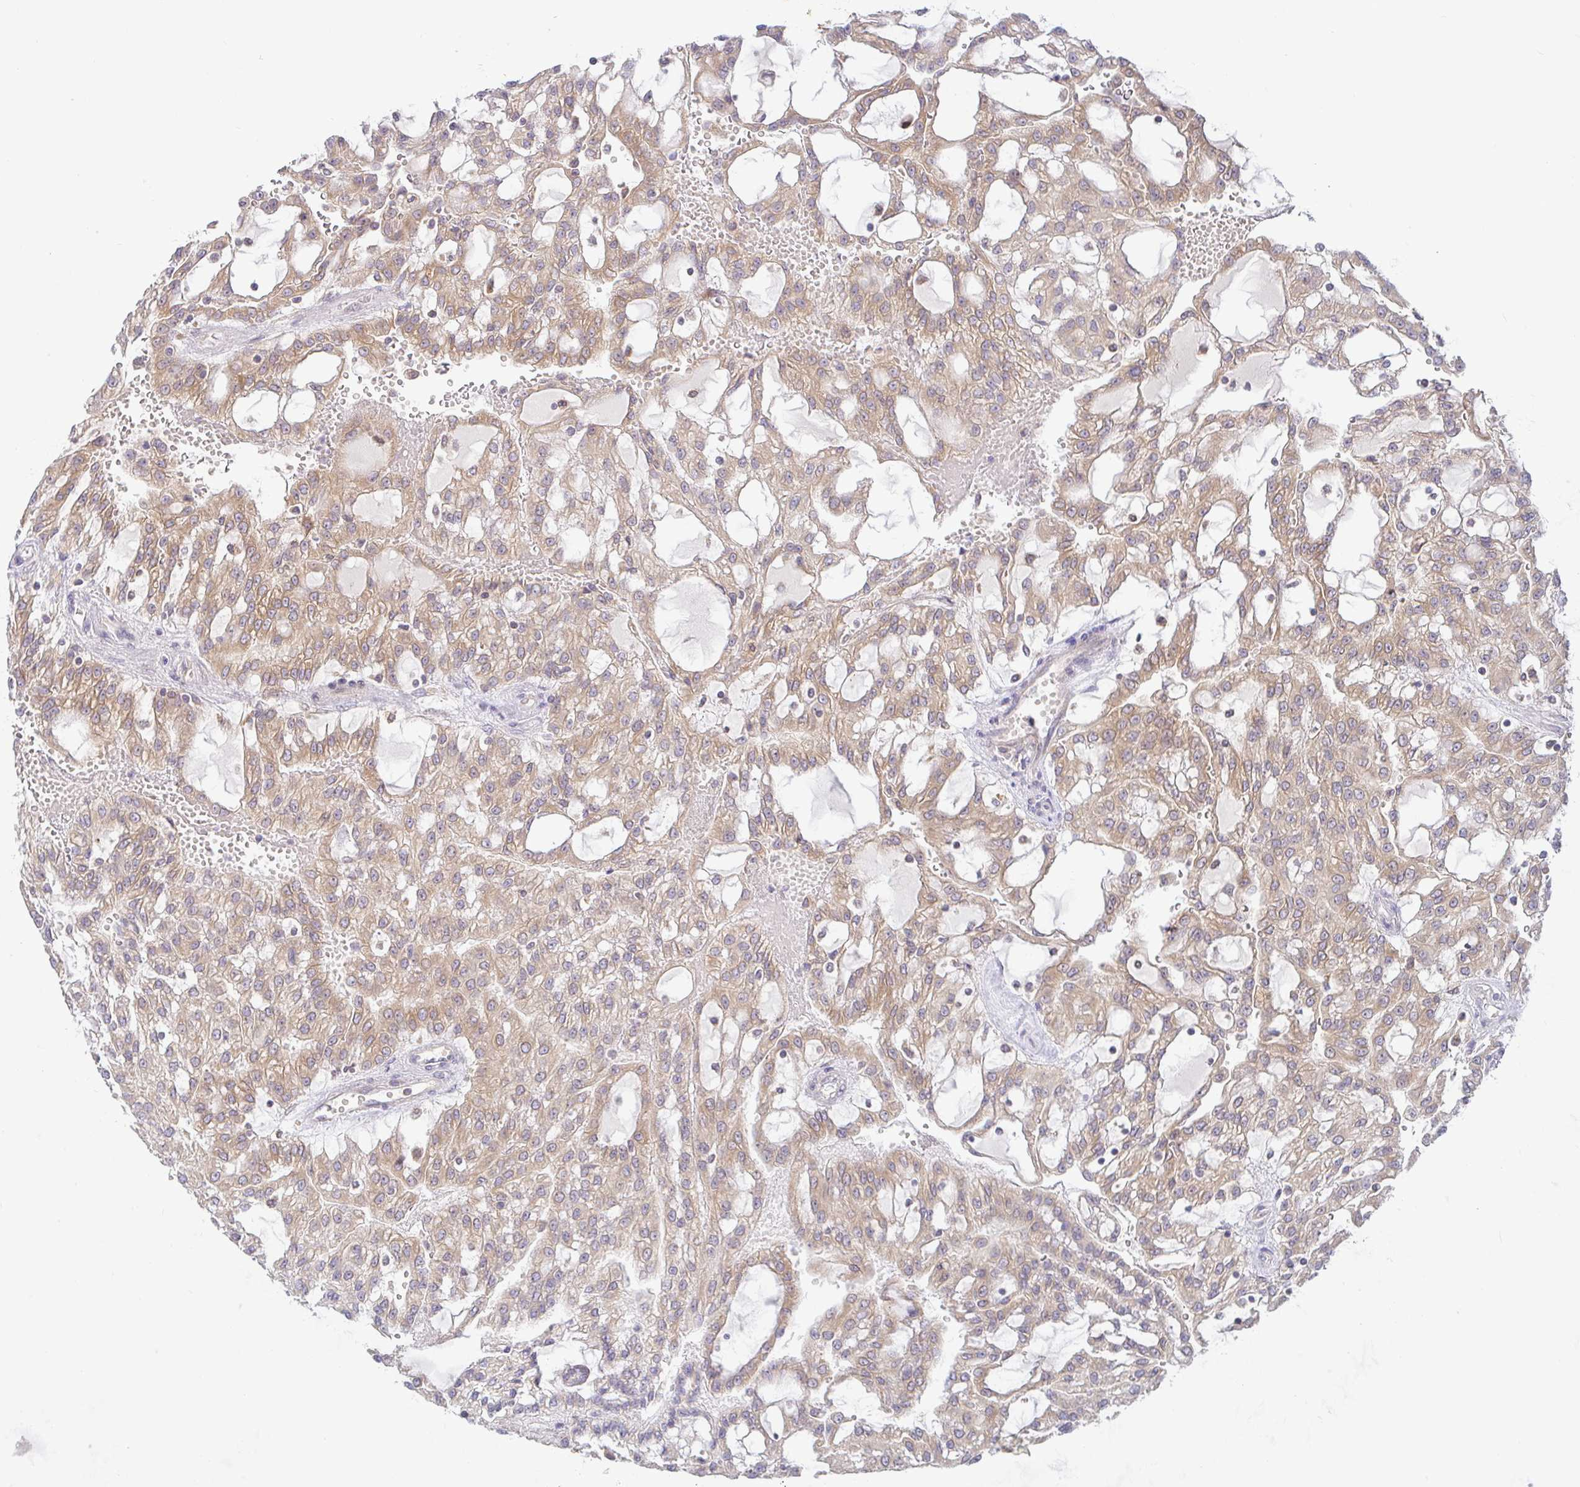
{"staining": {"intensity": "moderate", "quantity": ">75%", "location": "cytoplasmic/membranous"}, "tissue": "renal cancer", "cell_type": "Tumor cells", "image_type": "cancer", "snomed": [{"axis": "morphology", "description": "Adenocarcinoma, NOS"}, {"axis": "topography", "description": "Kidney"}], "caption": "Human renal adenocarcinoma stained with a brown dye demonstrates moderate cytoplasmic/membranous positive staining in approximately >75% of tumor cells.", "gene": "DERL2", "patient": {"sex": "male", "age": 63}}